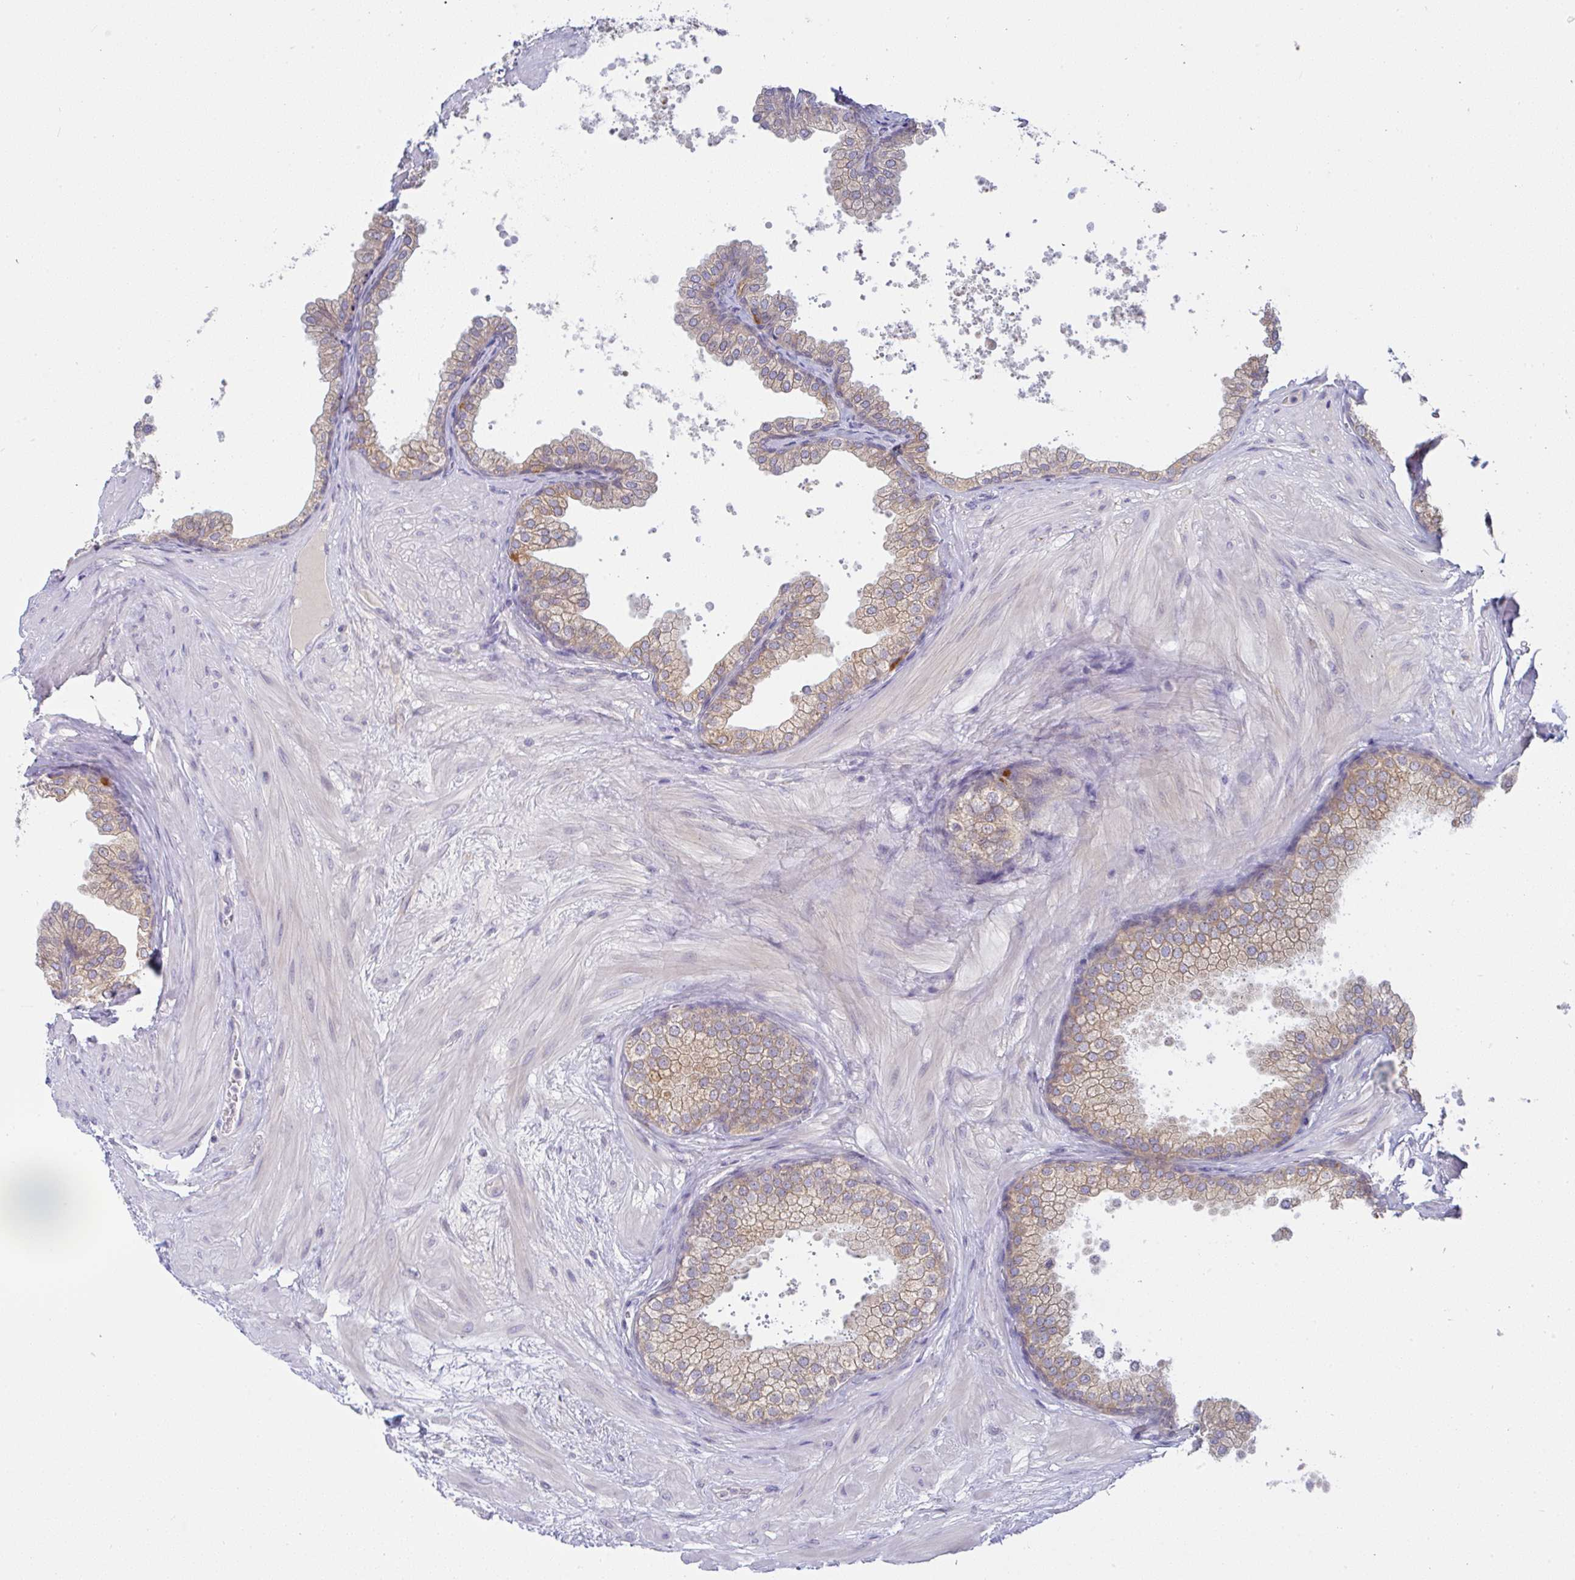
{"staining": {"intensity": "weak", "quantity": "25%-75%", "location": "cytoplasmic/membranous"}, "tissue": "prostate", "cell_type": "Glandular cells", "image_type": "normal", "snomed": [{"axis": "morphology", "description": "Normal tissue, NOS"}, {"axis": "topography", "description": "Prostate"}], "caption": "The immunohistochemical stain labels weak cytoplasmic/membranous staining in glandular cells of benign prostate.", "gene": "DERL2", "patient": {"sex": "male", "age": 37}}